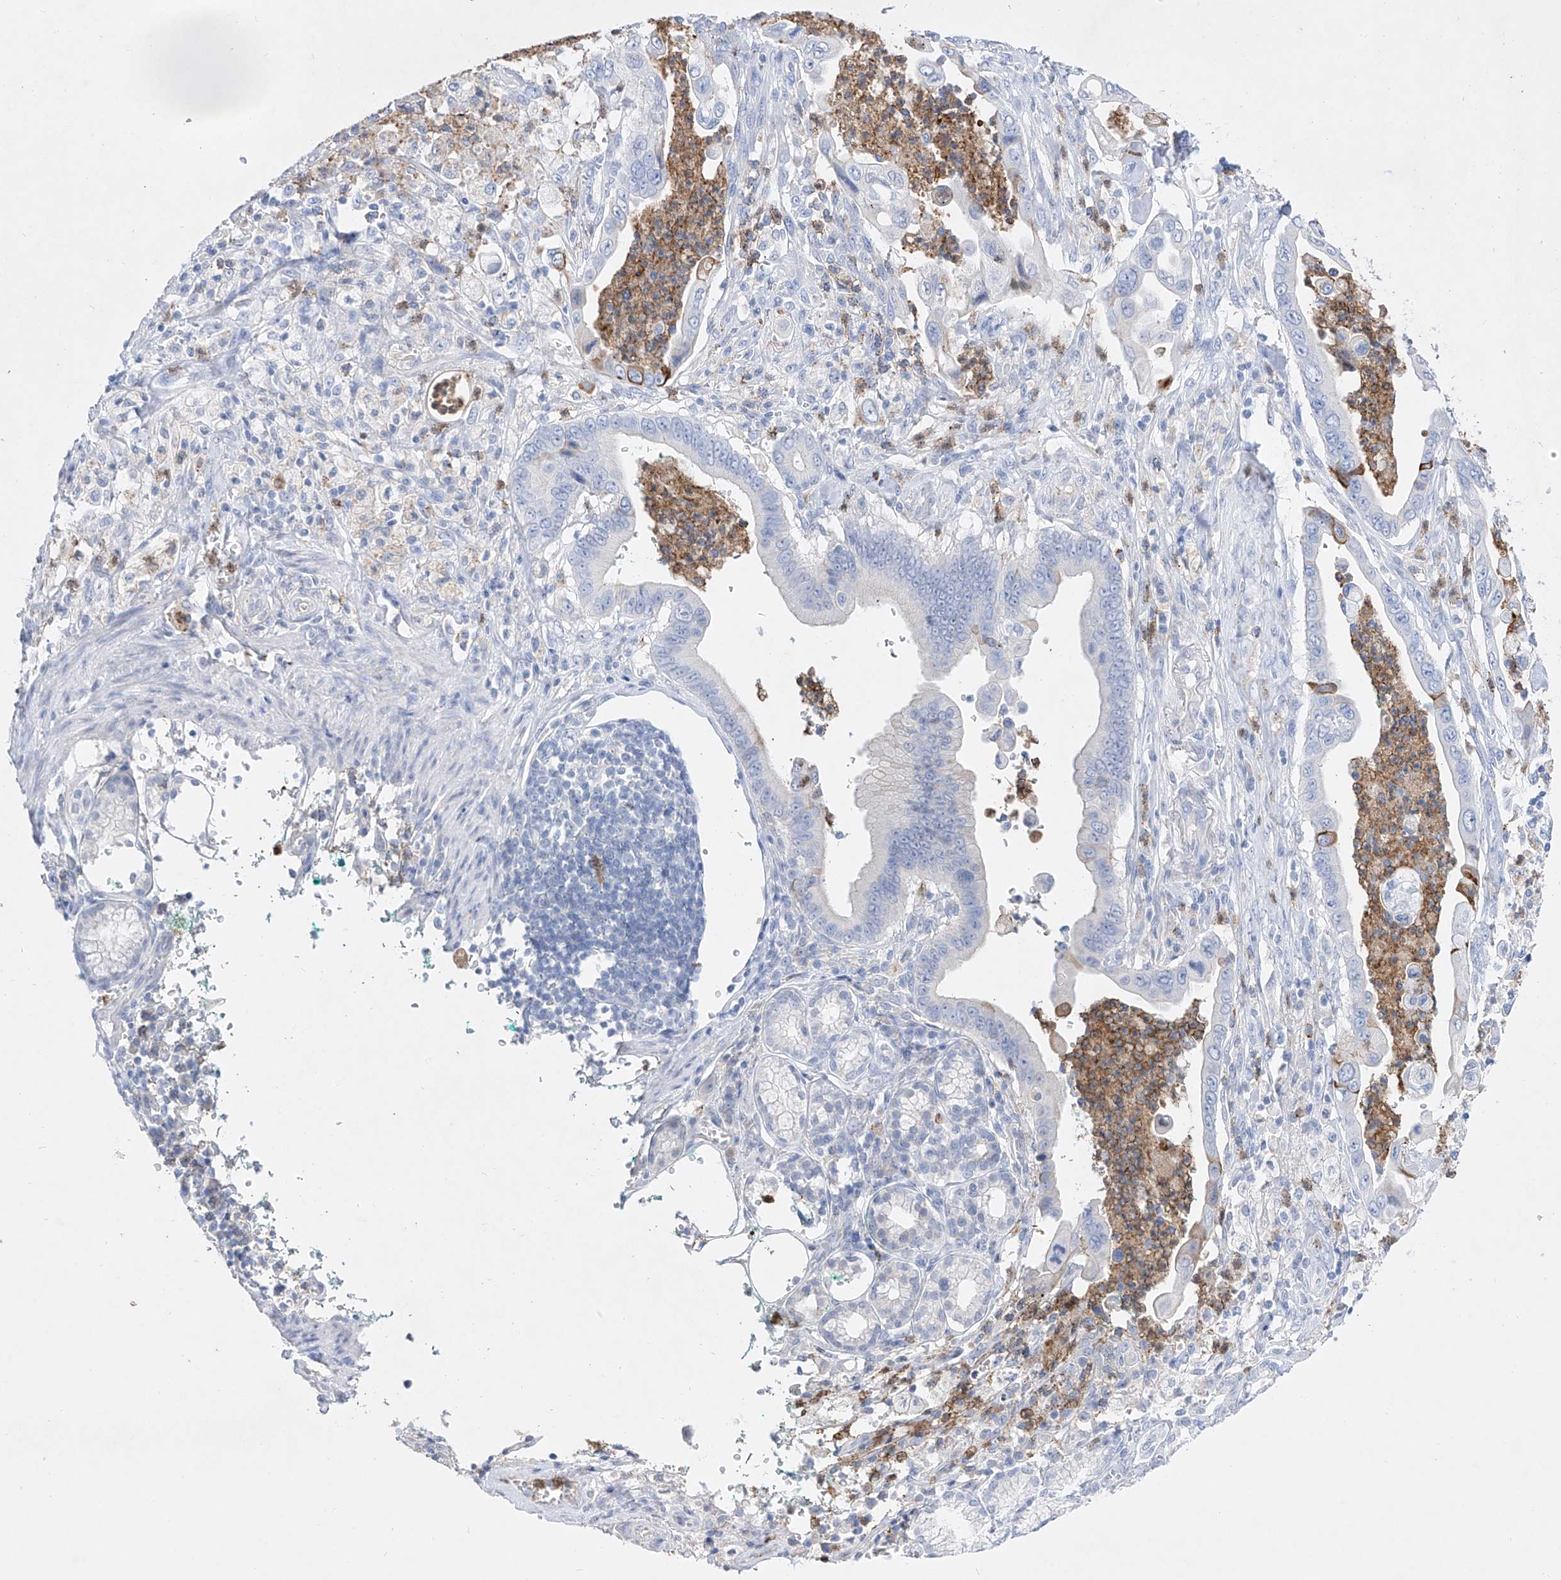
{"staining": {"intensity": "negative", "quantity": "none", "location": "none"}, "tissue": "pancreatic cancer", "cell_type": "Tumor cells", "image_type": "cancer", "snomed": [{"axis": "morphology", "description": "Adenocarcinoma, NOS"}, {"axis": "topography", "description": "Pancreas"}], "caption": "High magnification brightfield microscopy of pancreatic adenocarcinoma stained with DAB (3,3'-diaminobenzidine) (brown) and counterstained with hematoxylin (blue): tumor cells show no significant expression. Nuclei are stained in blue.", "gene": "TM7SF2", "patient": {"sex": "male", "age": 78}}